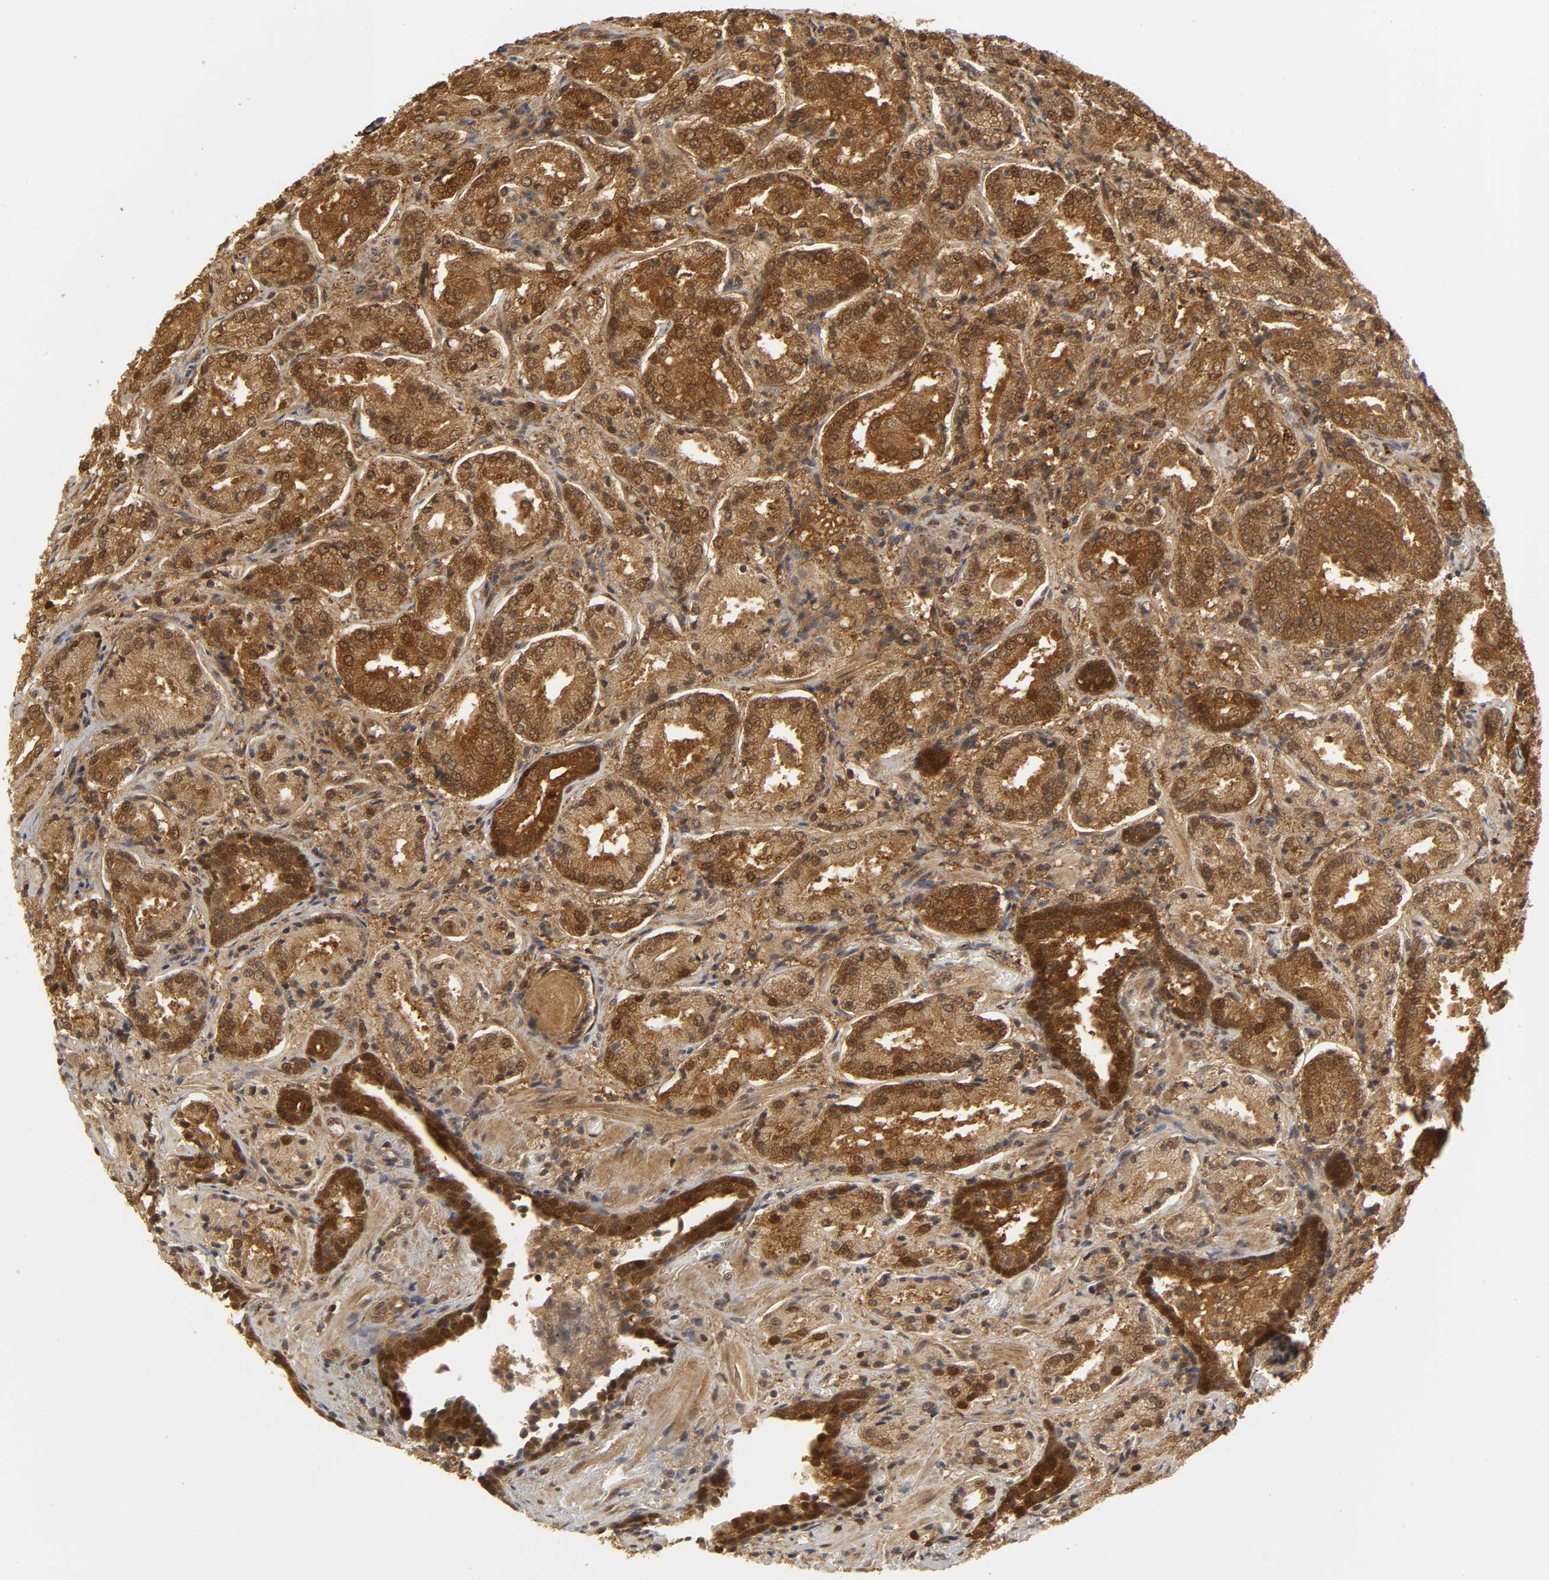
{"staining": {"intensity": "strong", "quantity": ">75%", "location": "cytoplasmic/membranous,nuclear"}, "tissue": "prostate cancer", "cell_type": "Tumor cells", "image_type": "cancer", "snomed": [{"axis": "morphology", "description": "Adenocarcinoma, High grade"}, {"axis": "topography", "description": "Prostate"}], "caption": "A high-resolution histopathology image shows immunohistochemistry staining of prostate cancer, which exhibits strong cytoplasmic/membranous and nuclear staining in approximately >75% of tumor cells.", "gene": "PARK7", "patient": {"sex": "male", "age": 58}}